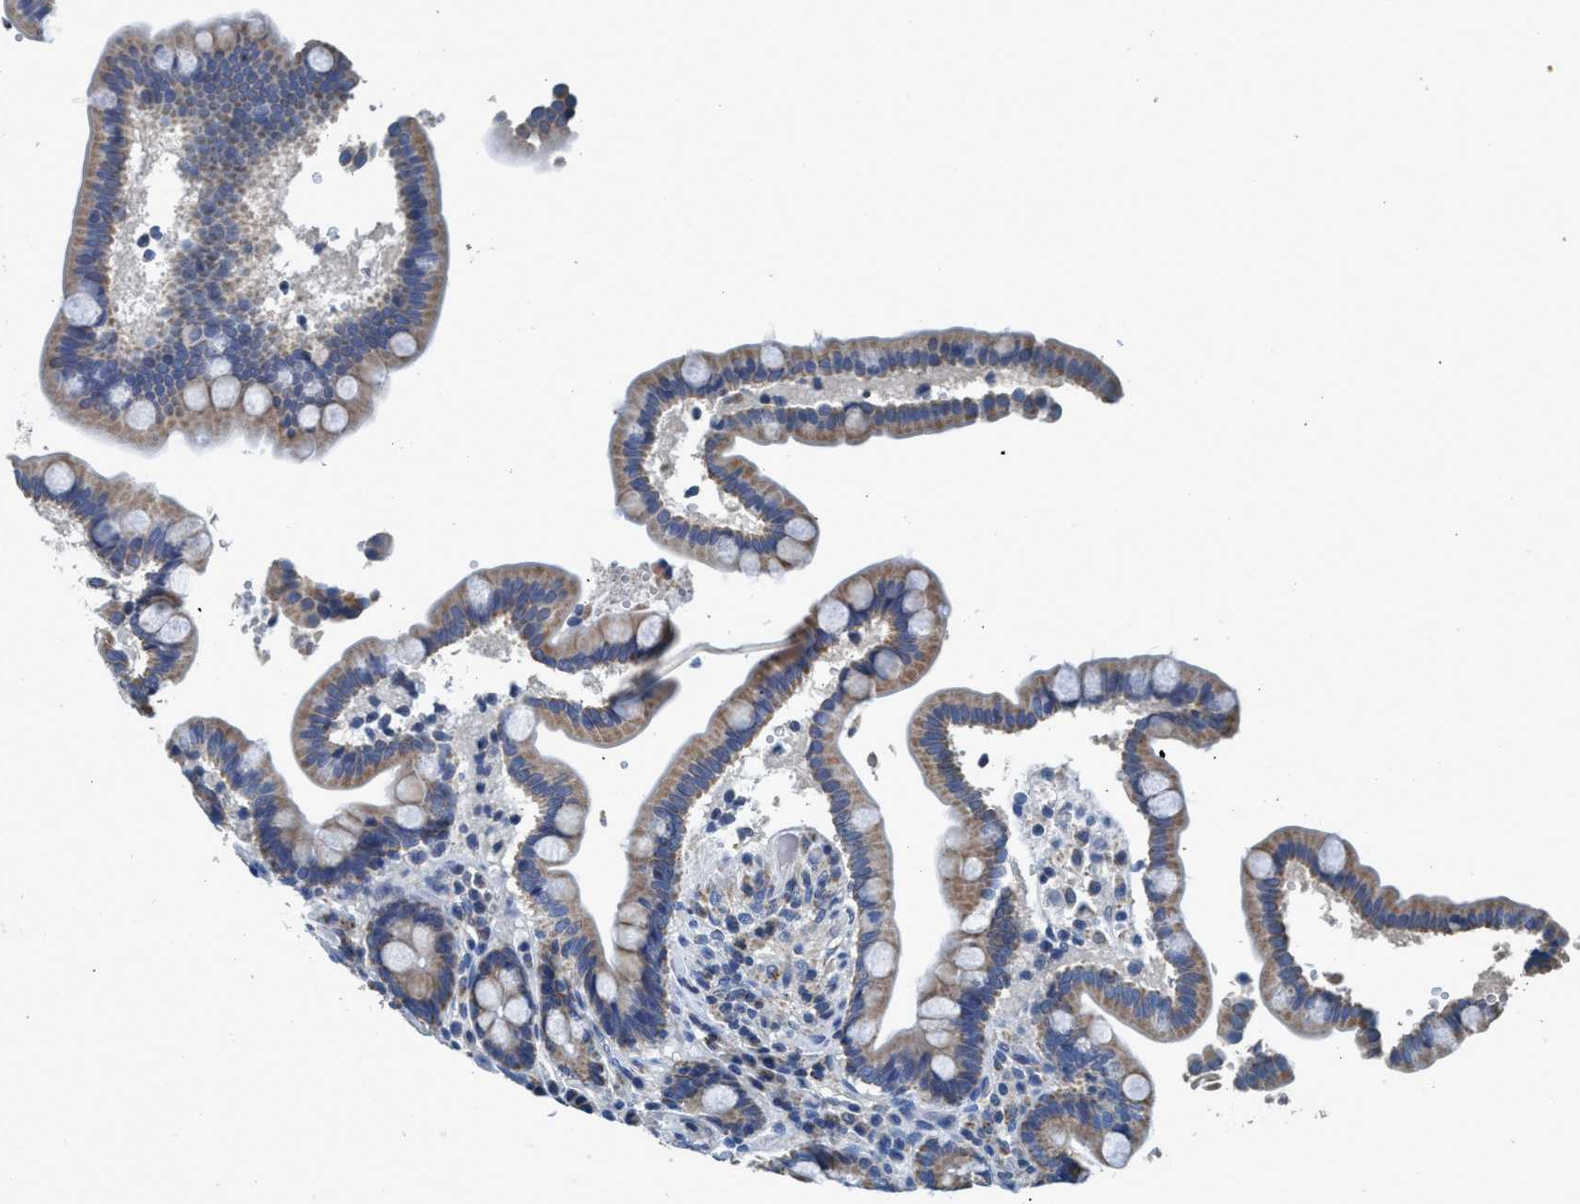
{"staining": {"intensity": "negative", "quantity": "none", "location": "none"}, "tissue": "colon", "cell_type": "Endothelial cells", "image_type": "normal", "snomed": [{"axis": "morphology", "description": "Normal tissue, NOS"}, {"axis": "topography", "description": "Colon"}], "caption": "Image shows no significant protein positivity in endothelial cells of benign colon. (DAB IHC with hematoxylin counter stain).", "gene": "ANKFN1", "patient": {"sex": "male", "age": 73}}